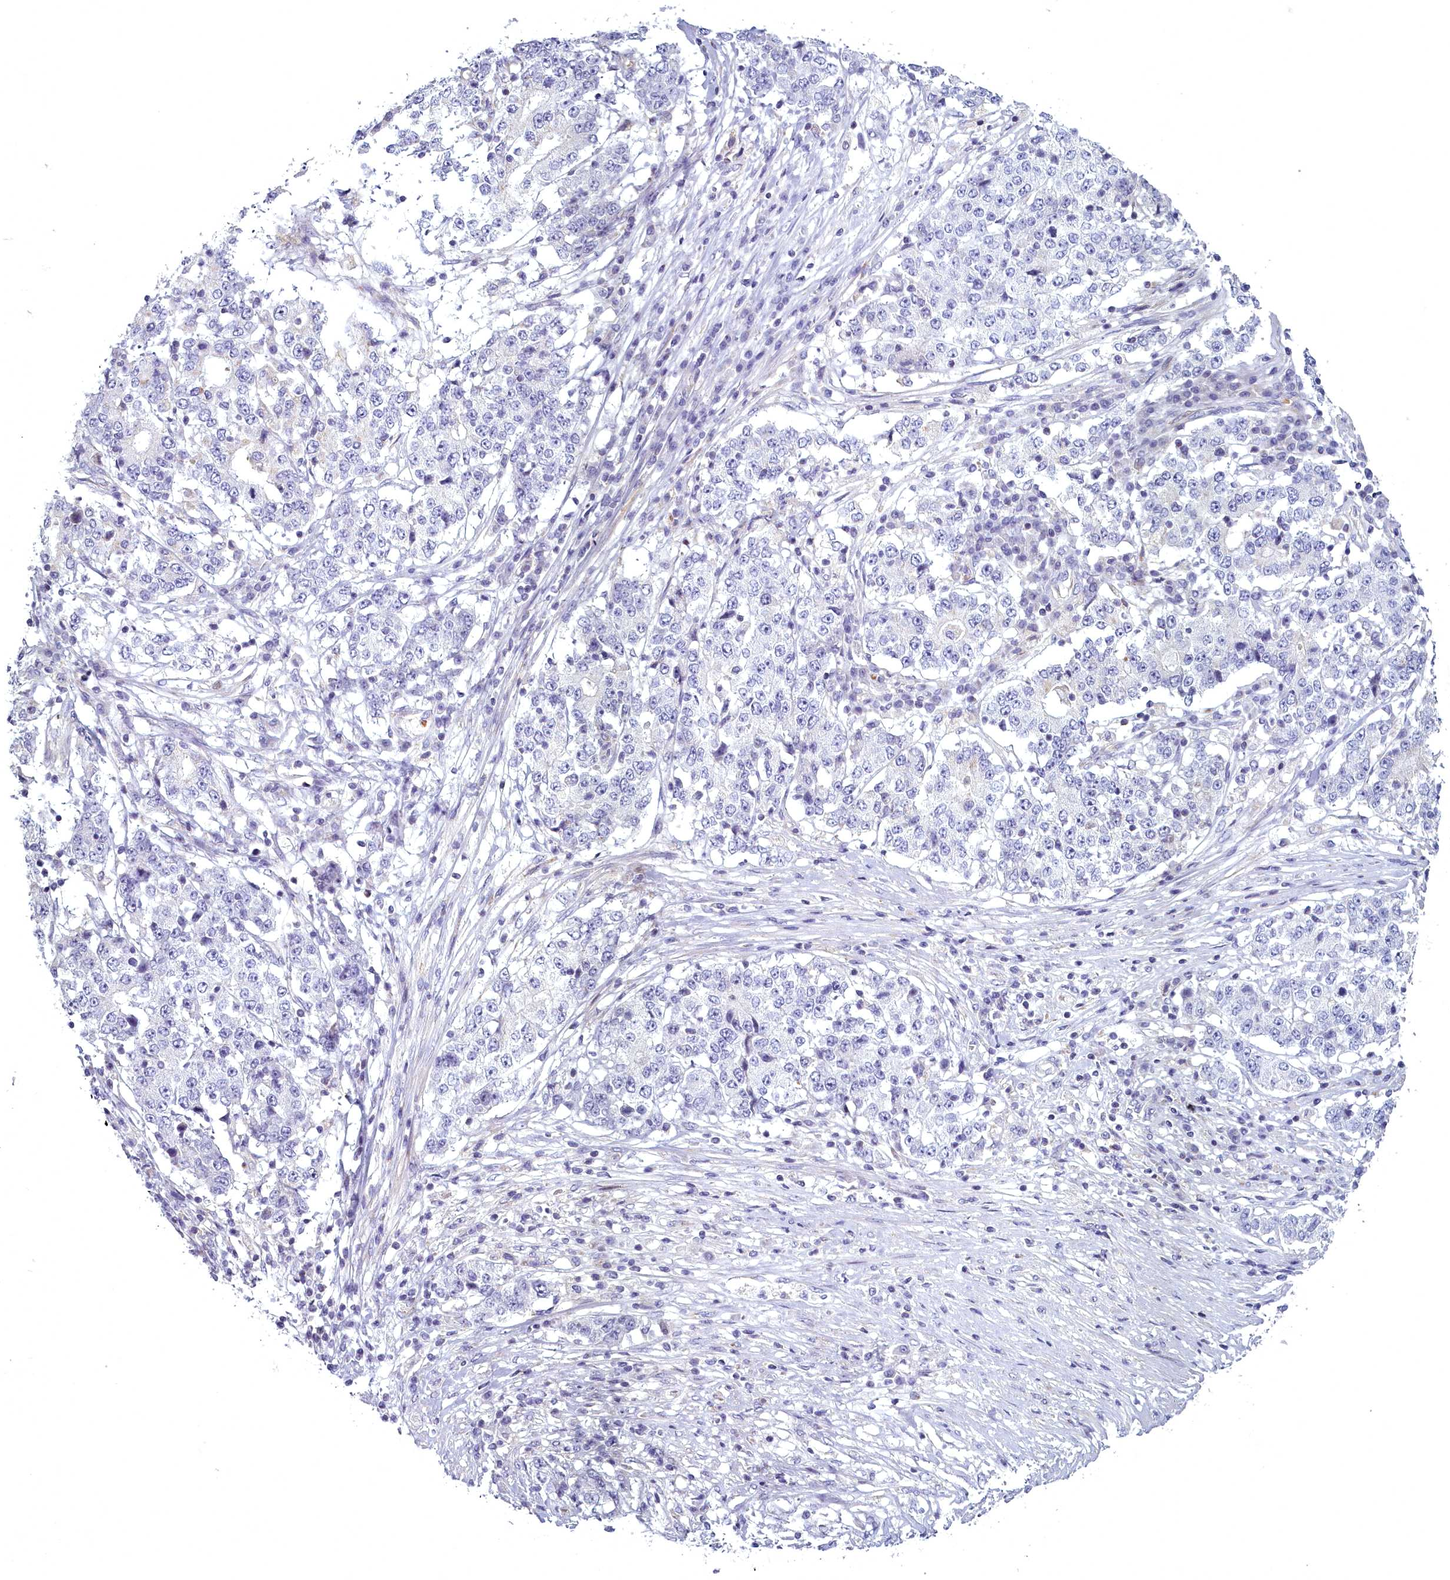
{"staining": {"intensity": "negative", "quantity": "none", "location": "none"}, "tissue": "stomach cancer", "cell_type": "Tumor cells", "image_type": "cancer", "snomed": [{"axis": "morphology", "description": "Adenocarcinoma, NOS"}, {"axis": "topography", "description": "Stomach"}], "caption": "IHC of adenocarcinoma (stomach) shows no positivity in tumor cells.", "gene": "ARL15", "patient": {"sex": "male", "age": 59}}